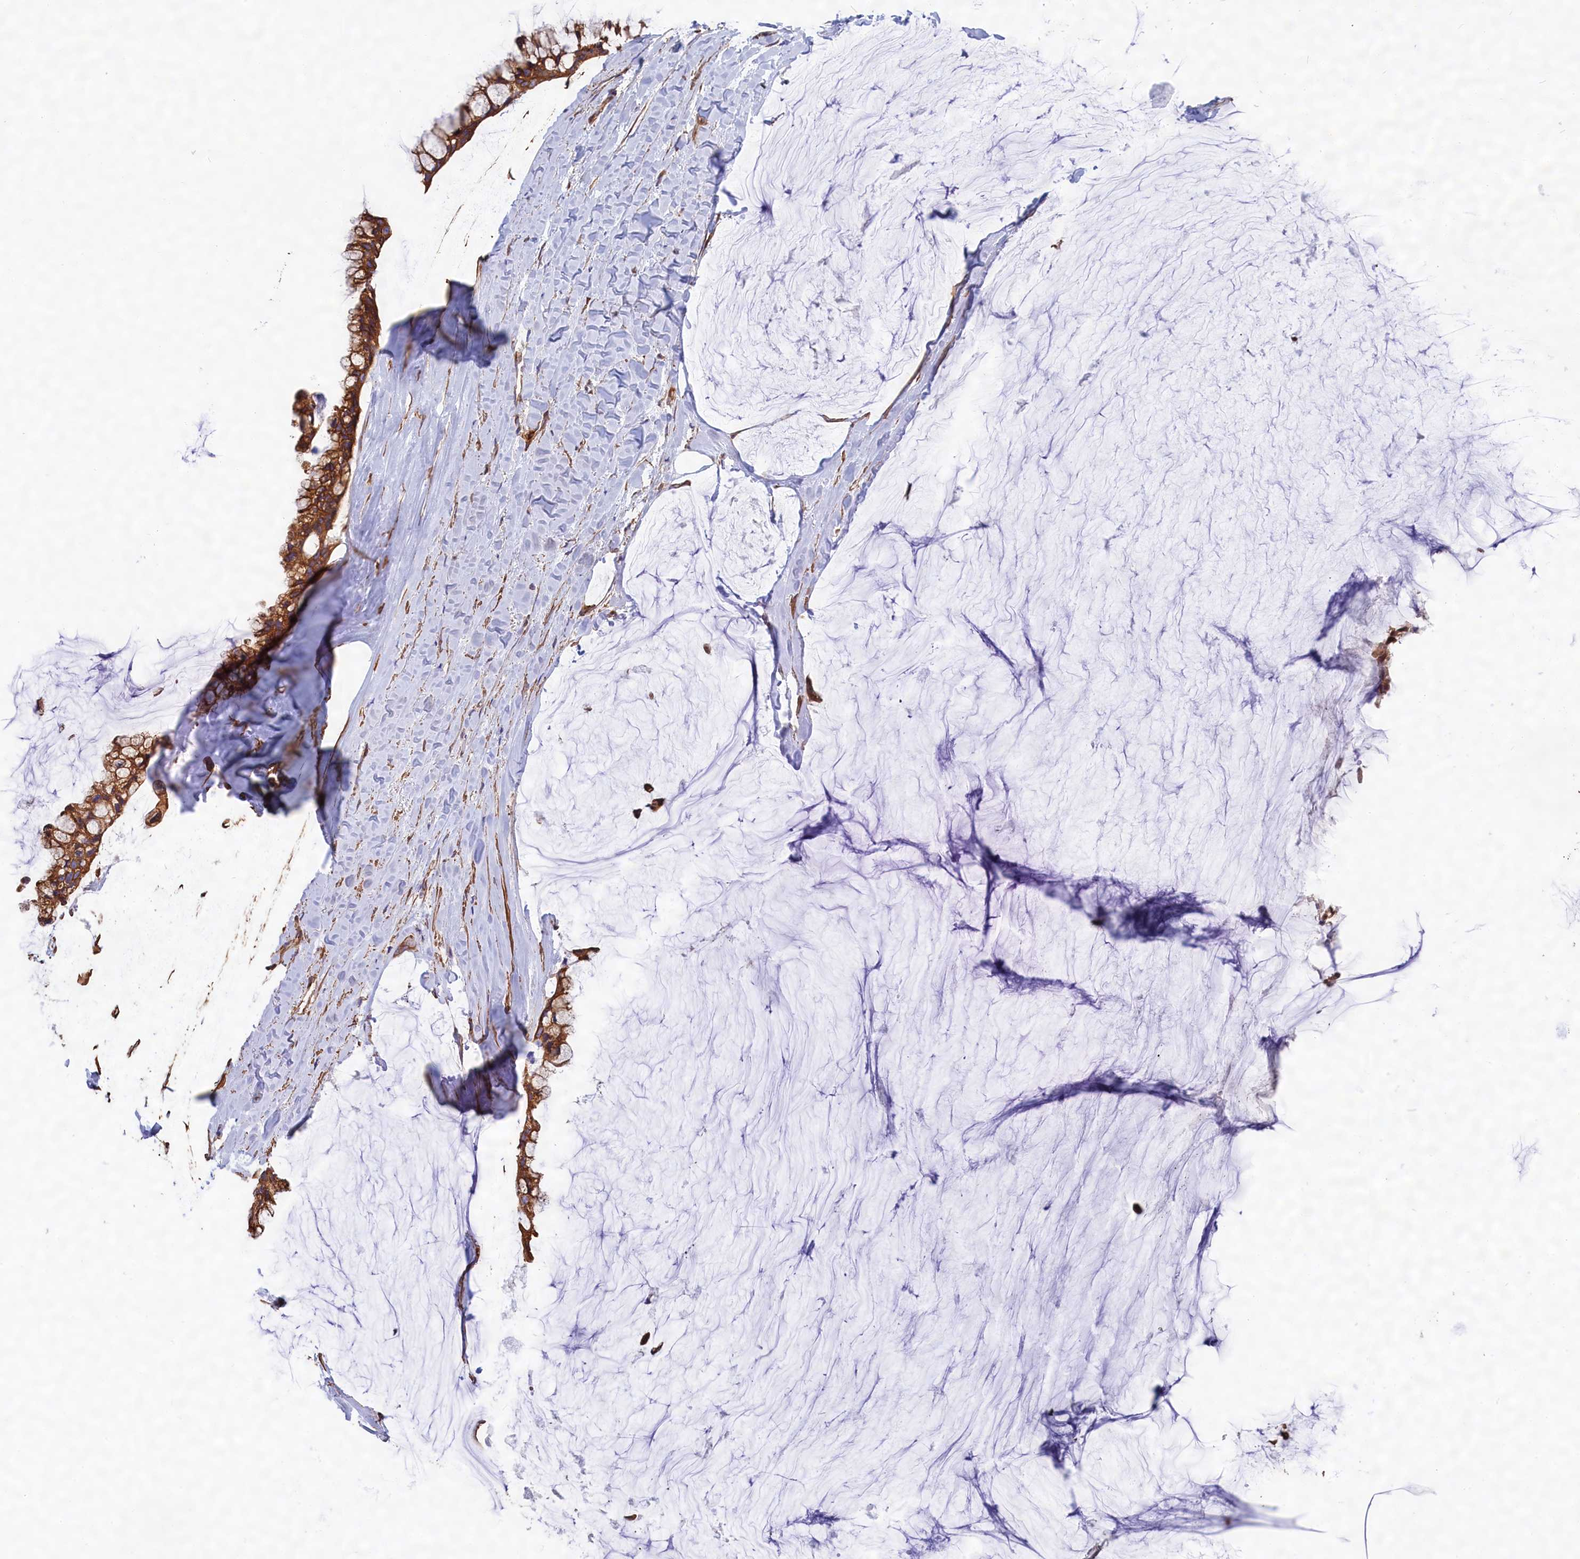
{"staining": {"intensity": "moderate", "quantity": ">75%", "location": "cytoplasmic/membranous"}, "tissue": "ovarian cancer", "cell_type": "Tumor cells", "image_type": "cancer", "snomed": [{"axis": "morphology", "description": "Cystadenocarcinoma, mucinous, NOS"}, {"axis": "topography", "description": "Ovary"}], "caption": "Immunohistochemistry micrograph of neoplastic tissue: ovarian cancer stained using IHC demonstrates medium levels of moderate protein expression localized specifically in the cytoplasmic/membranous of tumor cells, appearing as a cytoplasmic/membranous brown color.", "gene": "GYS1", "patient": {"sex": "female", "age": 39}}